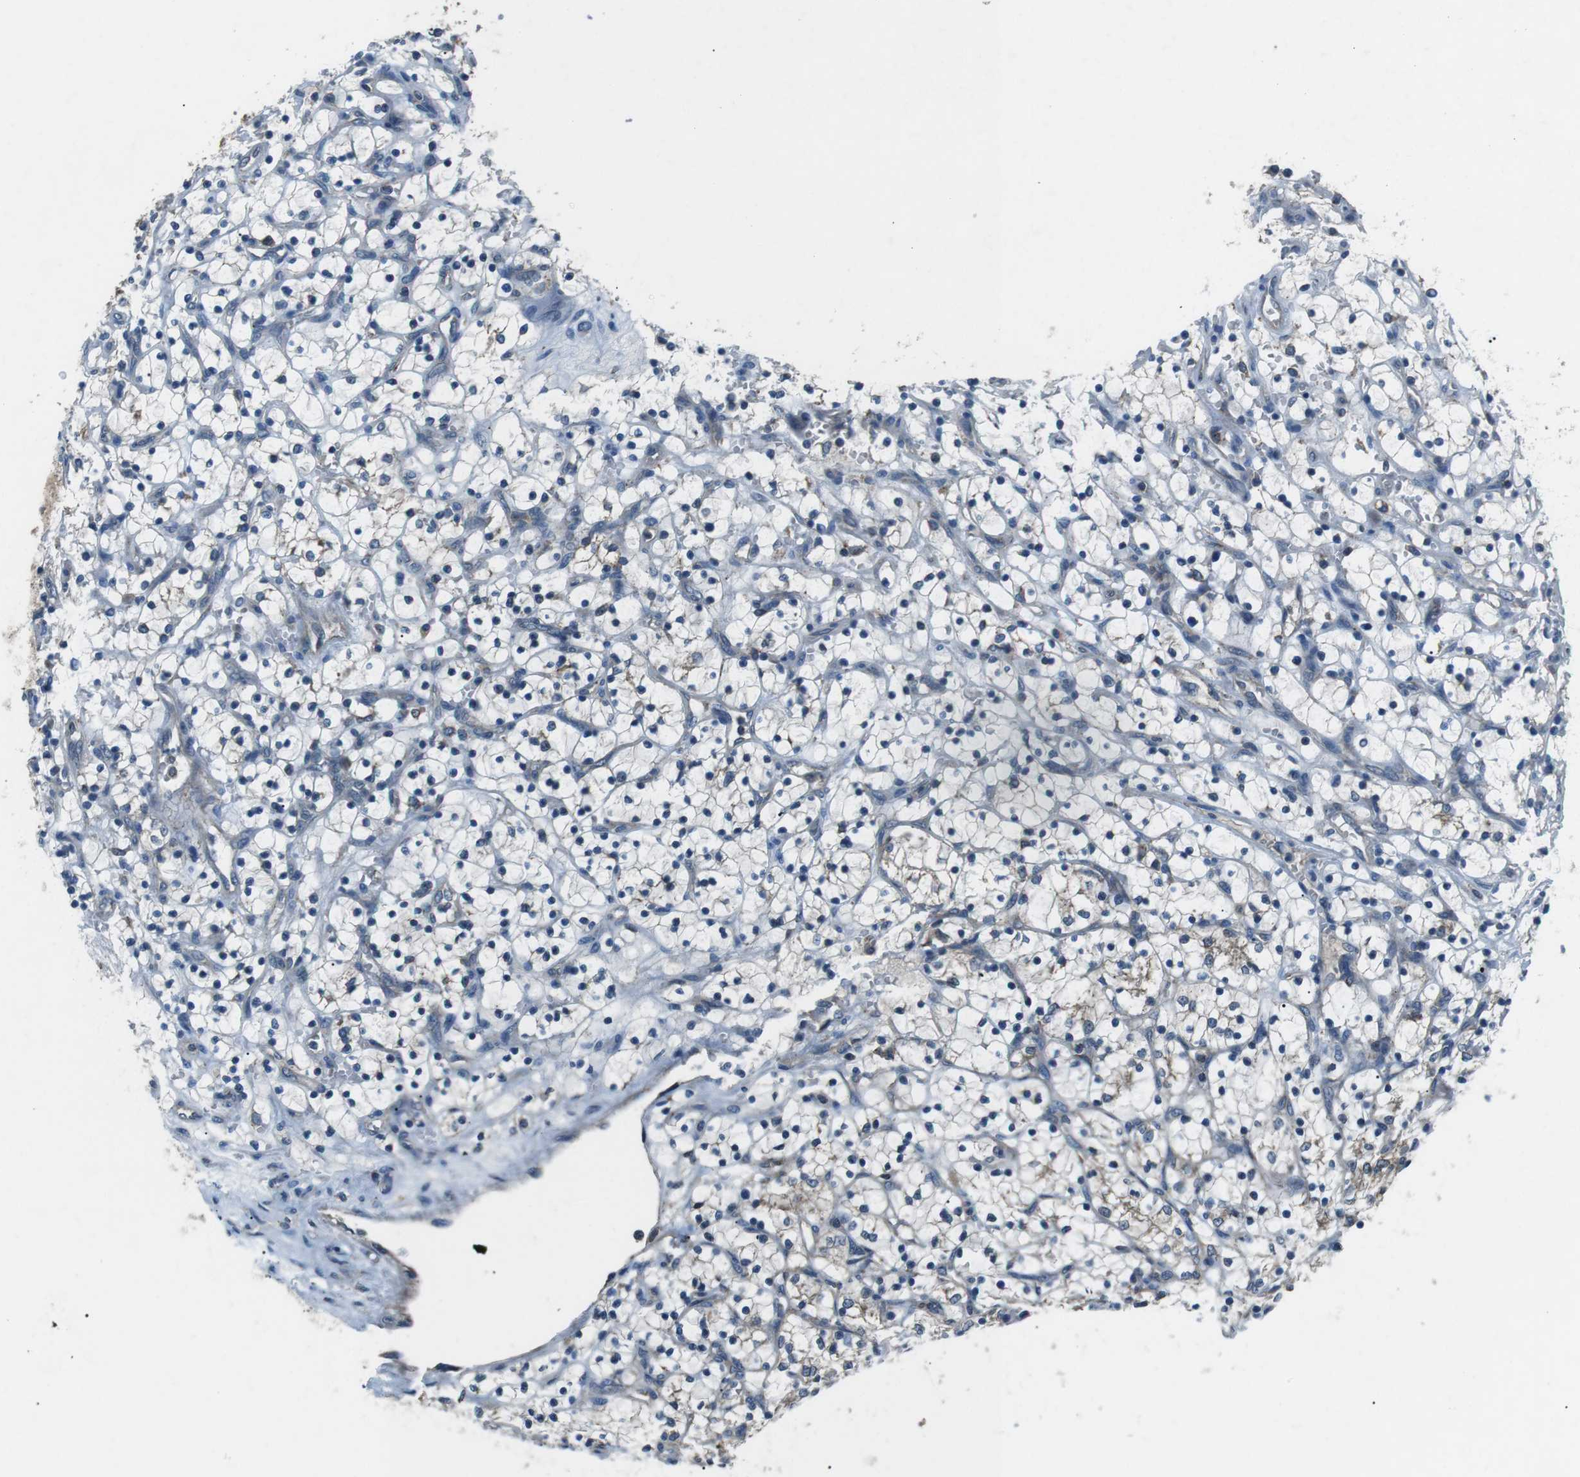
{"staining": {"intensity": "negative", "quantity": "none", "location": "none"}, "tissue": "renal cancer", "cell_type": "Tumor cells", "image_type": "cancer", "snomed": [{"axis": "morphology", "description": "Adenocarcinoma, NOS"}, {"axis": "topography", "description": "Kidney"}], "caption": "Adenocarcinoma (renal) was stained to show a protein in brown. There is no significant expression in tumor cells. Brightfield microscopy of IHC stained with DAB (3,3'-diaminobenzidine) (brown) and hematoxylin (blue), captured at high magnification.", "gene": "FAM3B", "patient": {"sex": "female", "age": 69}}